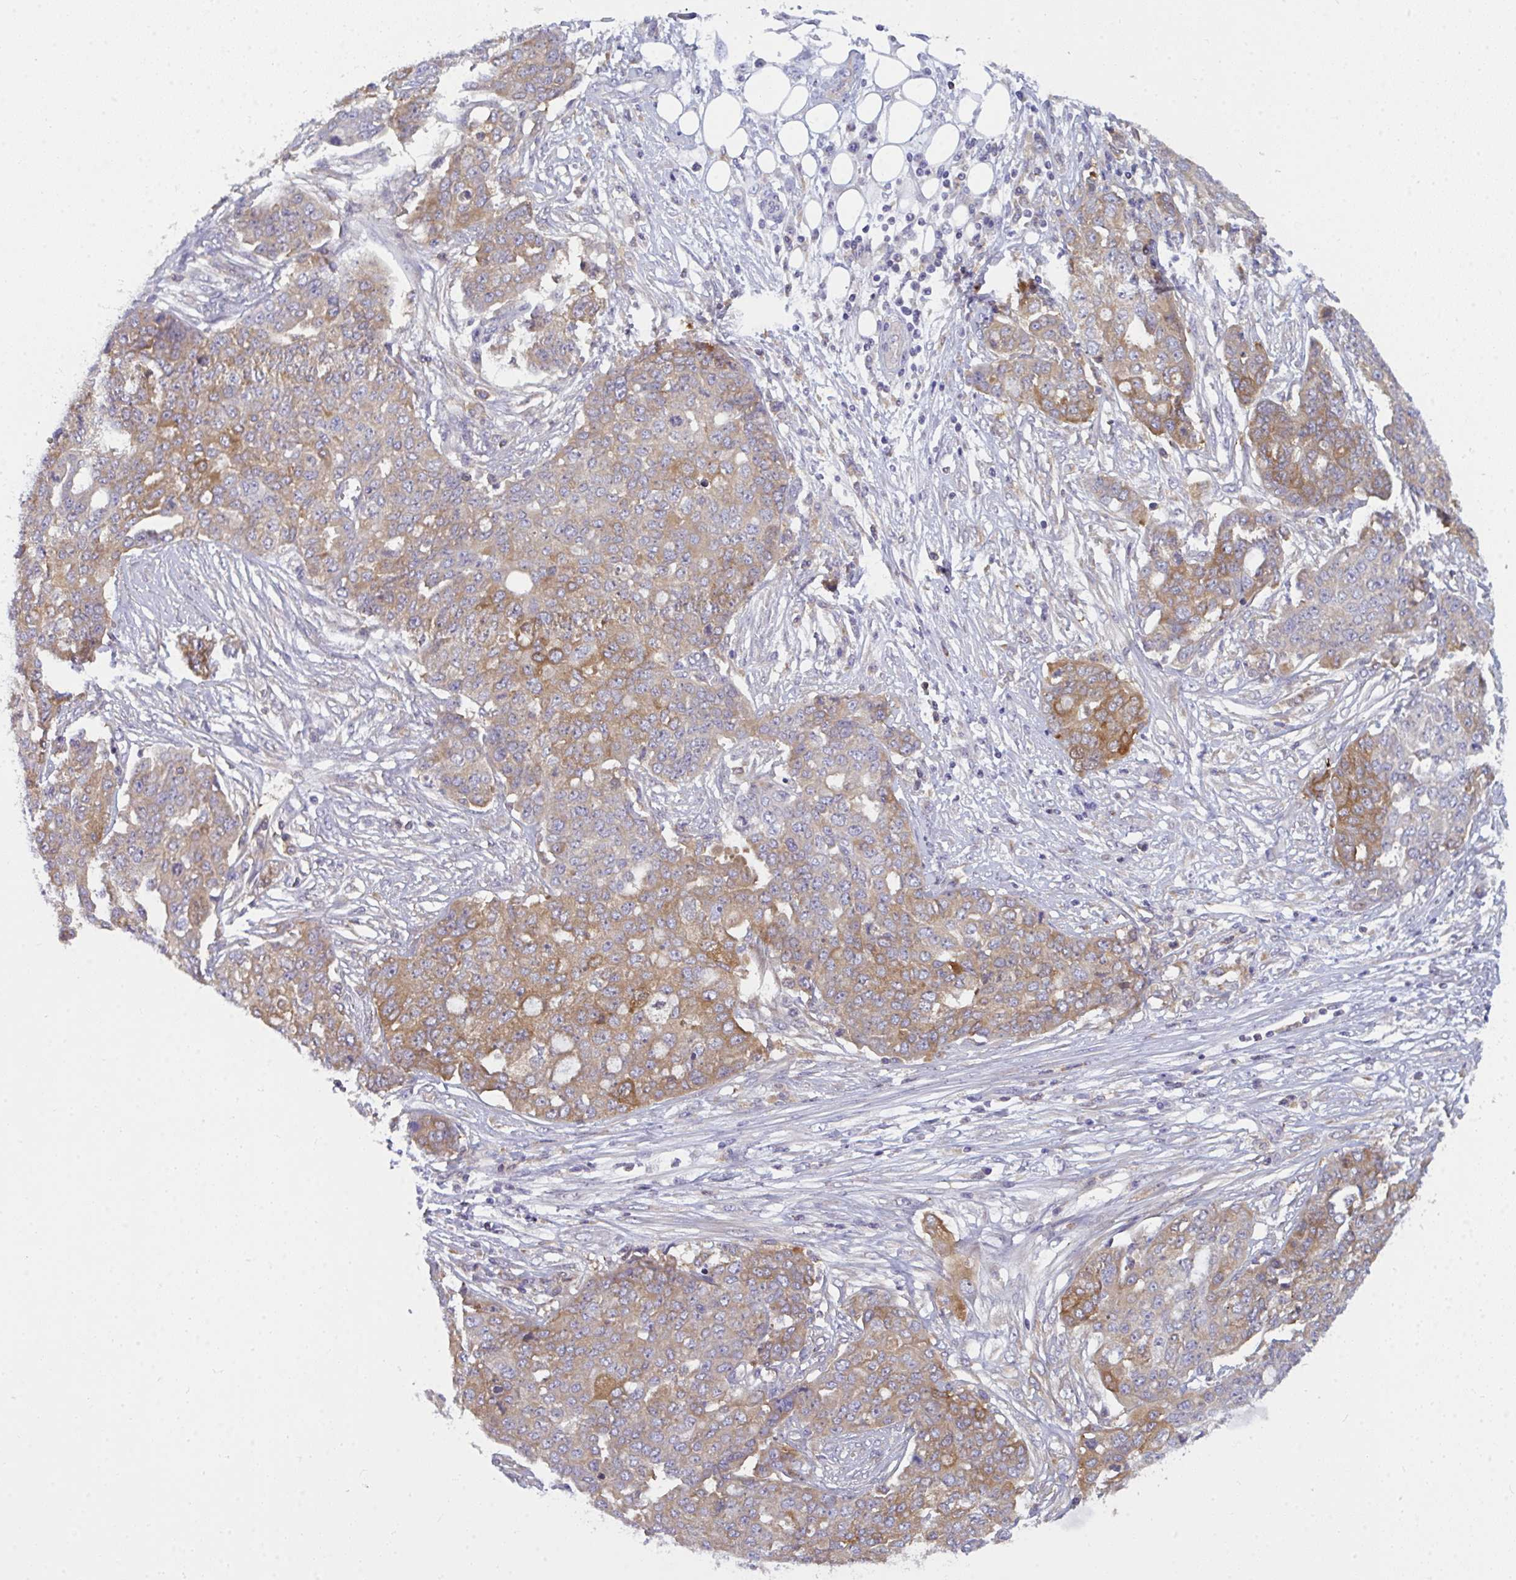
{"staining": {"intensity": "moderate", "quantity": "25%-75%", "location": "cytoplasmic/membranous"}, "tissue": "ovarian cancer", "cell_type": "Tumor cells", "image_type": "cancer", "snomed": [{"axis": "morphology", "description": "Cystadenocarcinoma, serous, NOS"}, {"axis": "topography", "description": "Soft tissue"}, {"axis": "topography", "description": "Ovary"}], "caption": "The photomicrograph demonstrates staining of ovarian cancer (serous cystadenocarcinoma), revealing moderate cytoplasmic/membranous protein expression (brown color) within tumor cells.", "gene": "SLC30A6", "patient": {"sex": "female", "age": 57}}